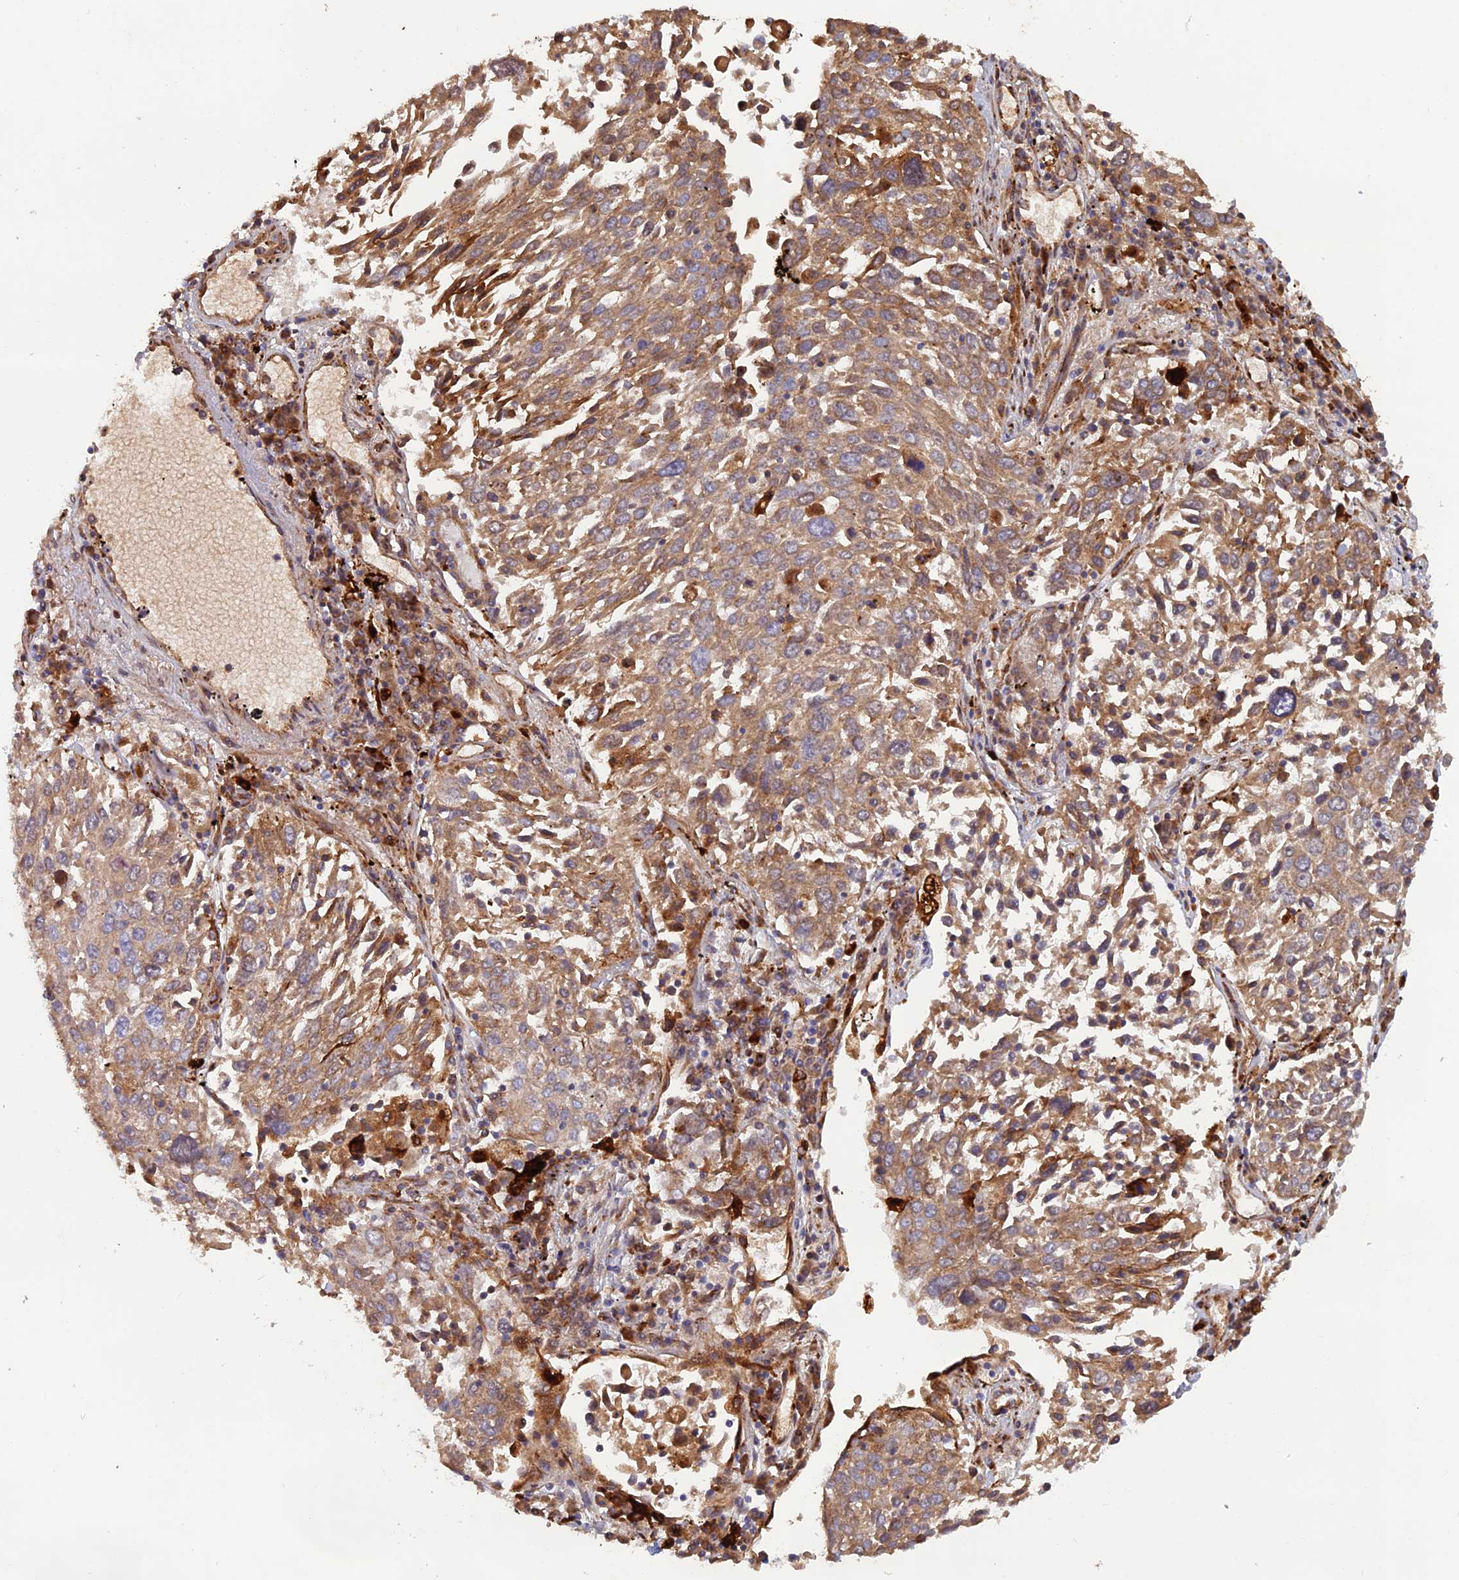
{"staining": {"intensity": "moderate", "quantity": ">75%", "location": "cytoplasmic/membranous"}, "tissue": "lung cancer", "cell_type": "Tumor cells", "image_type": "cancer", "snomed": [{"axis": "morphology", "description": "Squamous cell carcinoma, NOS"}, {"axis": "topography", "description": "Lung"}], "caption": "Human lung cancer (squamous cell carcinoma) stained with a brown dye exhibits moderate cytoplasmic/membranous positive staining in approximately >75% of tumor cells.", "gene": "GMCL1", "patient": {"sex": "male", "age": 65}}